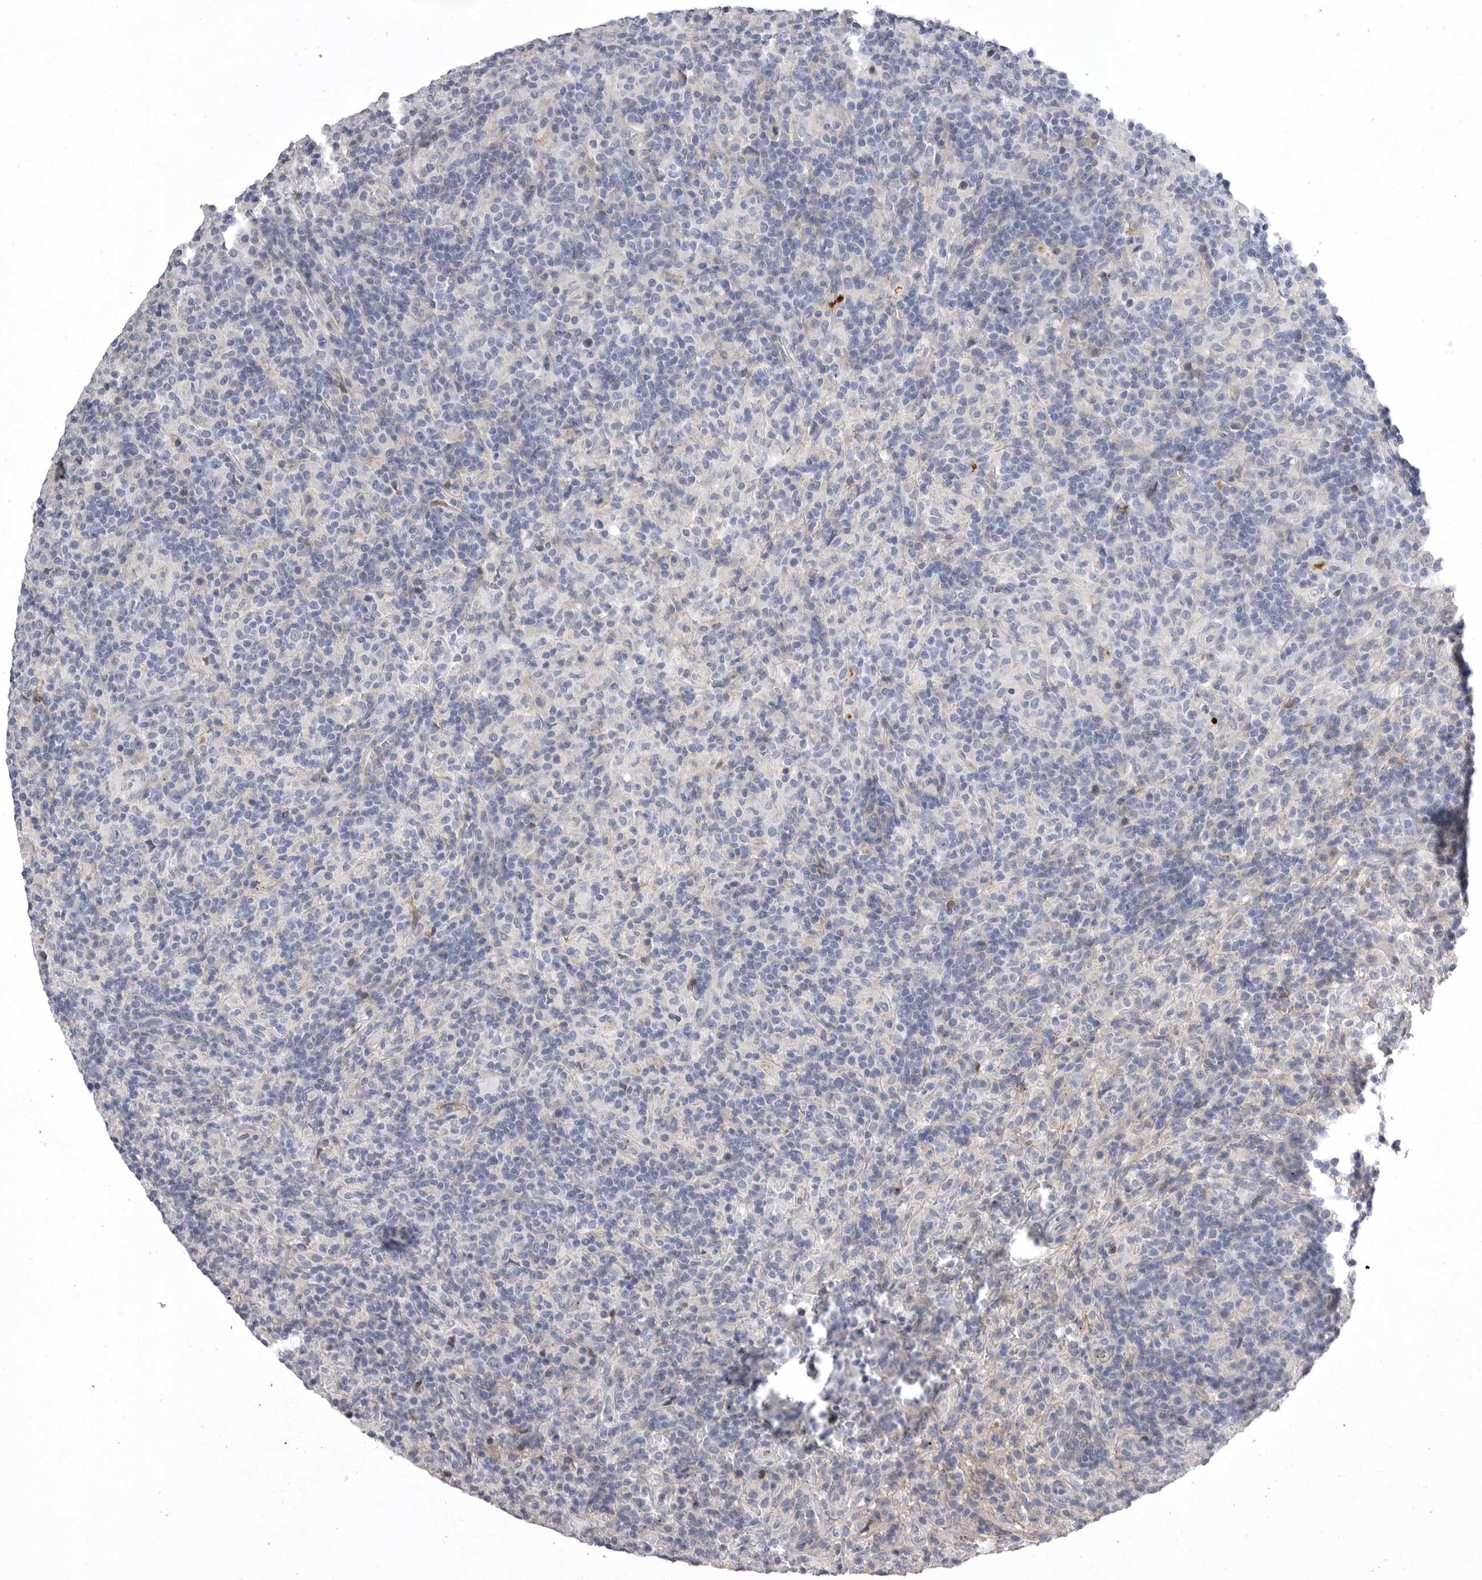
{"staining": {"intensity": "negative", "quantity": "none", "location": "none"}, "tissue": "lymphoma", "cell_type": "Tumor cells", "image_type": "cancer", "snomed": [{"axis": "morphology", "description": "Hodgkin's disease, NOS"}, {"axis": "topography", "description": "Lymph node"}], "caption": "Lymphoma stained for a protein using immunohistochemistry (IHC) exhibits no positivity tumor cells.", "gene": "CRP", "patient": {"sex": "male", "age": 70}}